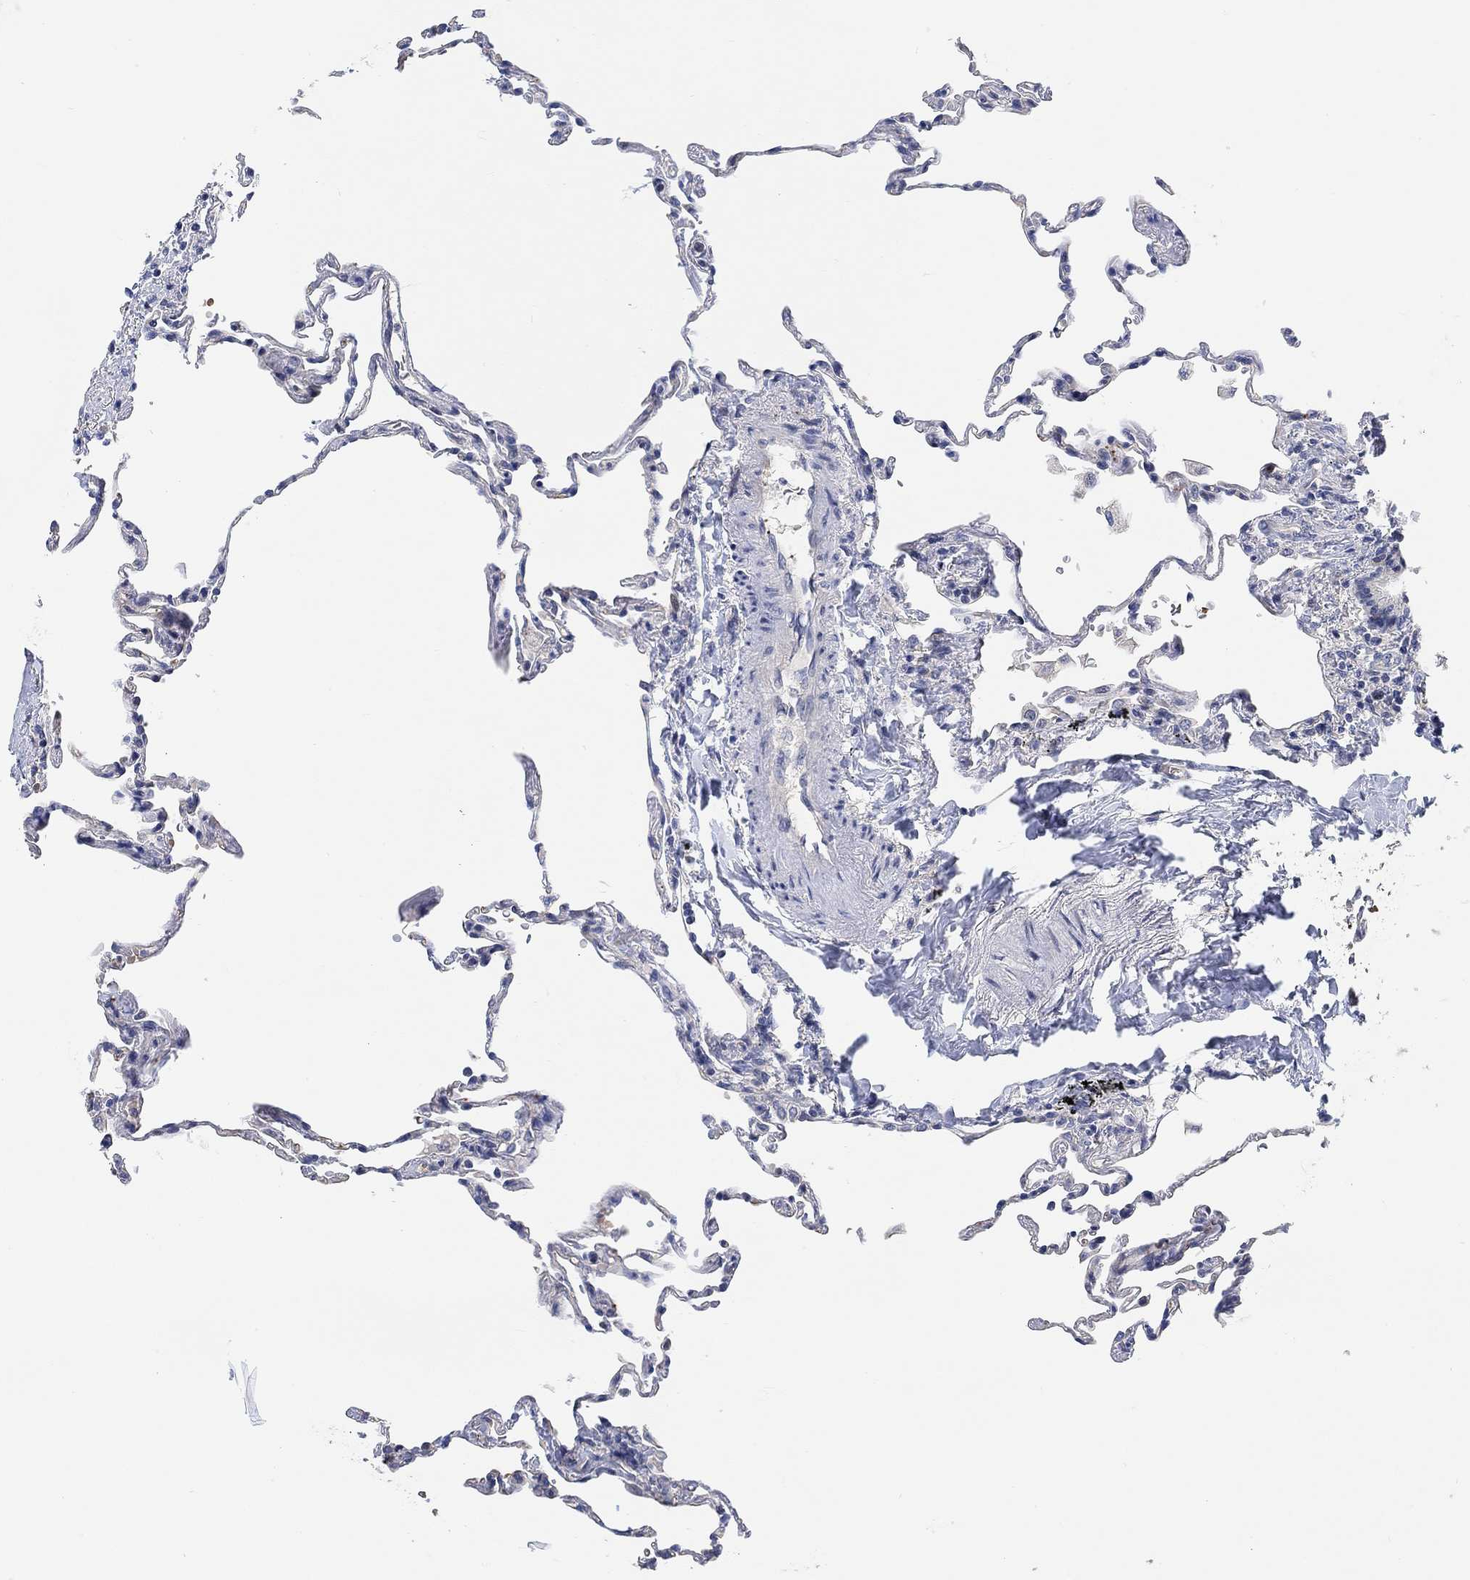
{"staining": {"intensity": "negative", "quantity": "none", "location": "none"}, "tissue": "lung", "cell_type": "Alveolar cells", "image_type": "normal", "snomed": [{"axis": "morphology", "description": "Normal tissue, NOS"}, {"axis": "topography", "description": "Lung"}], "caption": "The immunohistochemistry micrograph has no significant expression in alveolar cells of lung. (IHC, brightfield microscopy, high magnification).", "gene": "PMFBP1", "patient": {"sex": "female", "age": 57}}